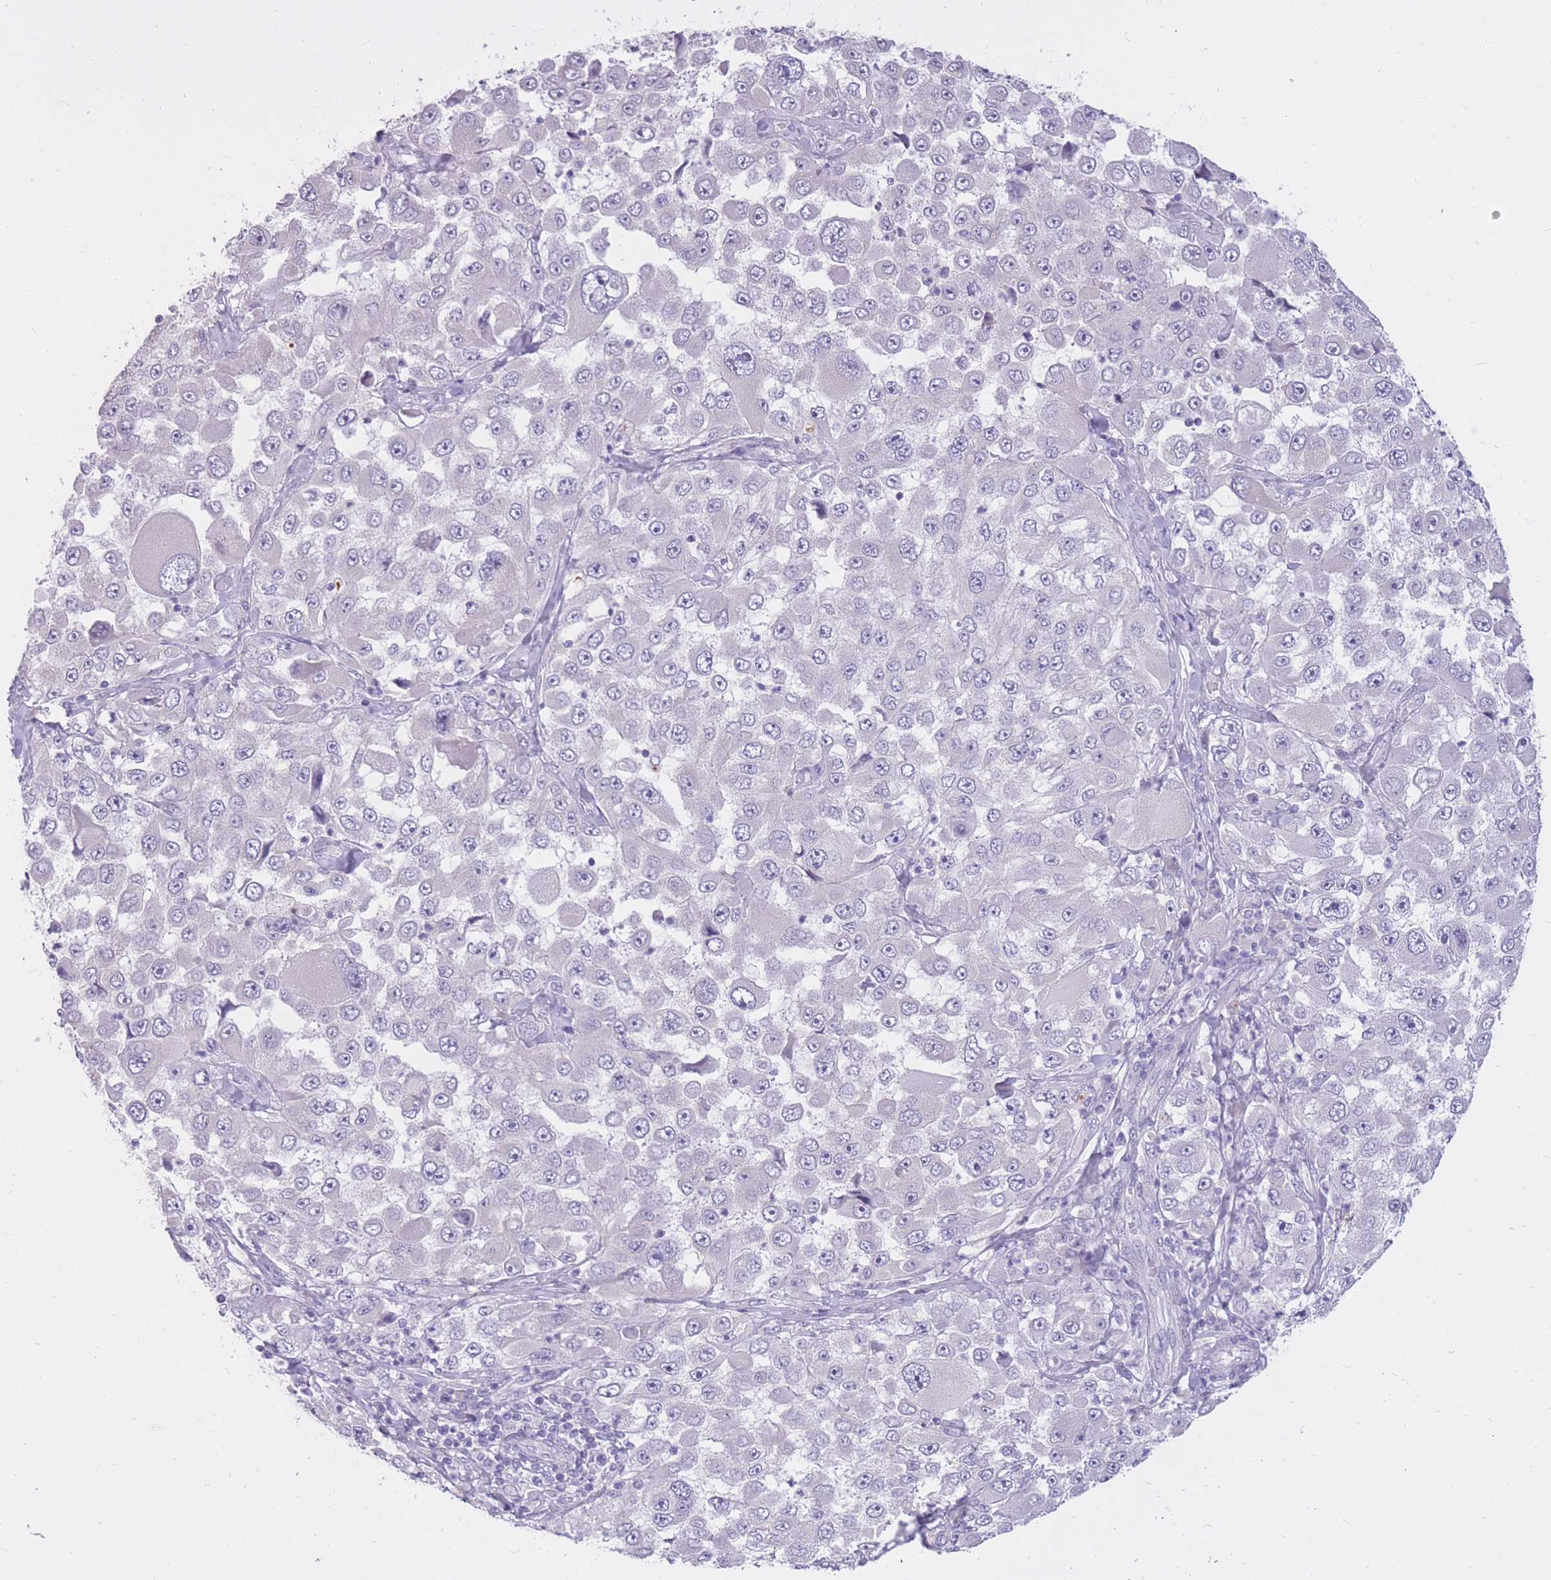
{"staining": {"intensity": "negative", "quantity": "none", "location": "none"}, "tissue": "melanoma", "cell_type": "Tumor cells", "image_type": "cancer", "snomed": [{"axis": "morphology", "description": "Malignant melanoma, Metastatic site"}, {"axis": "topography", "description": "Lymph node"}], "caption": "The photomicrograph displays no staining of tumor cells in melanoma. Brightfield microscopy of immunohistochemistry stained with DAB (brown) and hematoxylin (blue), captured at high magnification.", "gene": "RNF170", "patient": {"sex": "male", "age": 62}}